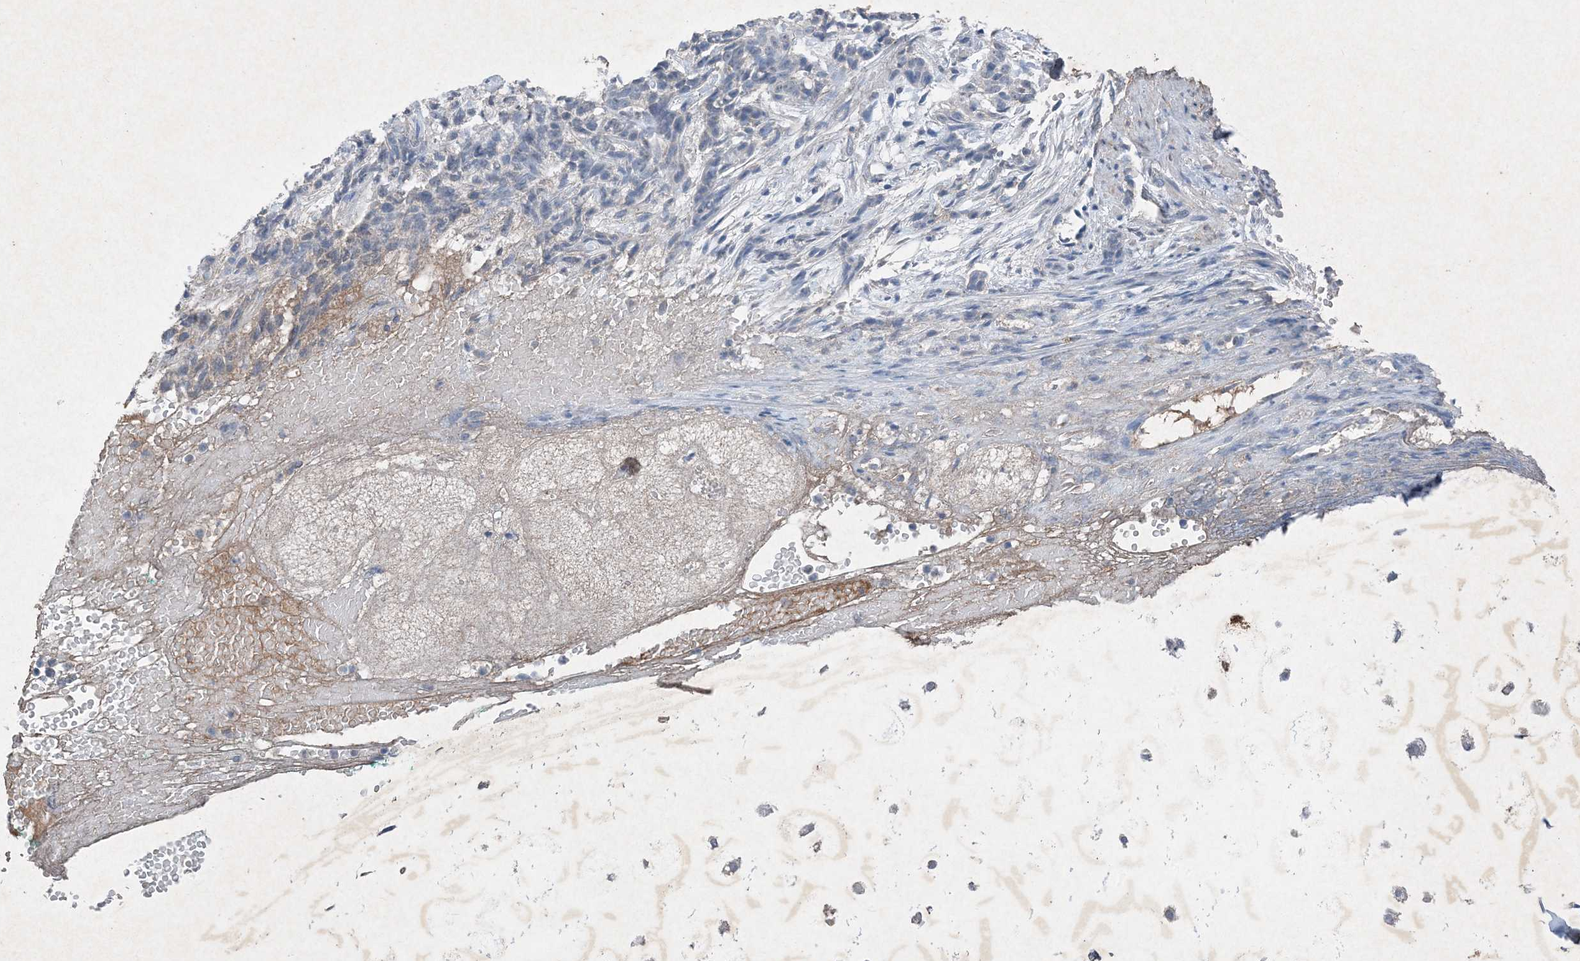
{"staining": {"intensity": "negative", "quantity": "none", "location": "none"}, "tissue": "adipose tissue", "cell_type": "Adipocytes", "image_type": "normal", "snomed": [{"axis": "morphology", "description": "Normal tissue, NOS"}, {"axis": "morphology", "description": "Basal cell carcinoma"}, {"axis": "topography", "description": "Cartilage tissue"}, {"axis": "topography", "description": "Nasopharynx"}, {"axis": "topography", "description": "Oral tissue"}], "caption": "This micrograph is of benign adipose tissue stained with immunohistochemistry (IHC) to label a protein in brown with the nuclei are counter-stained blue. There is no positivity in adipocytes. (DAB (3,3'-diaminobenzidine) immunohistochemistry (IHC) visualized using brightfield microscopy, high magnification).", "gene": "FCN3", "patient": {"sex": "female", "age": 77}}